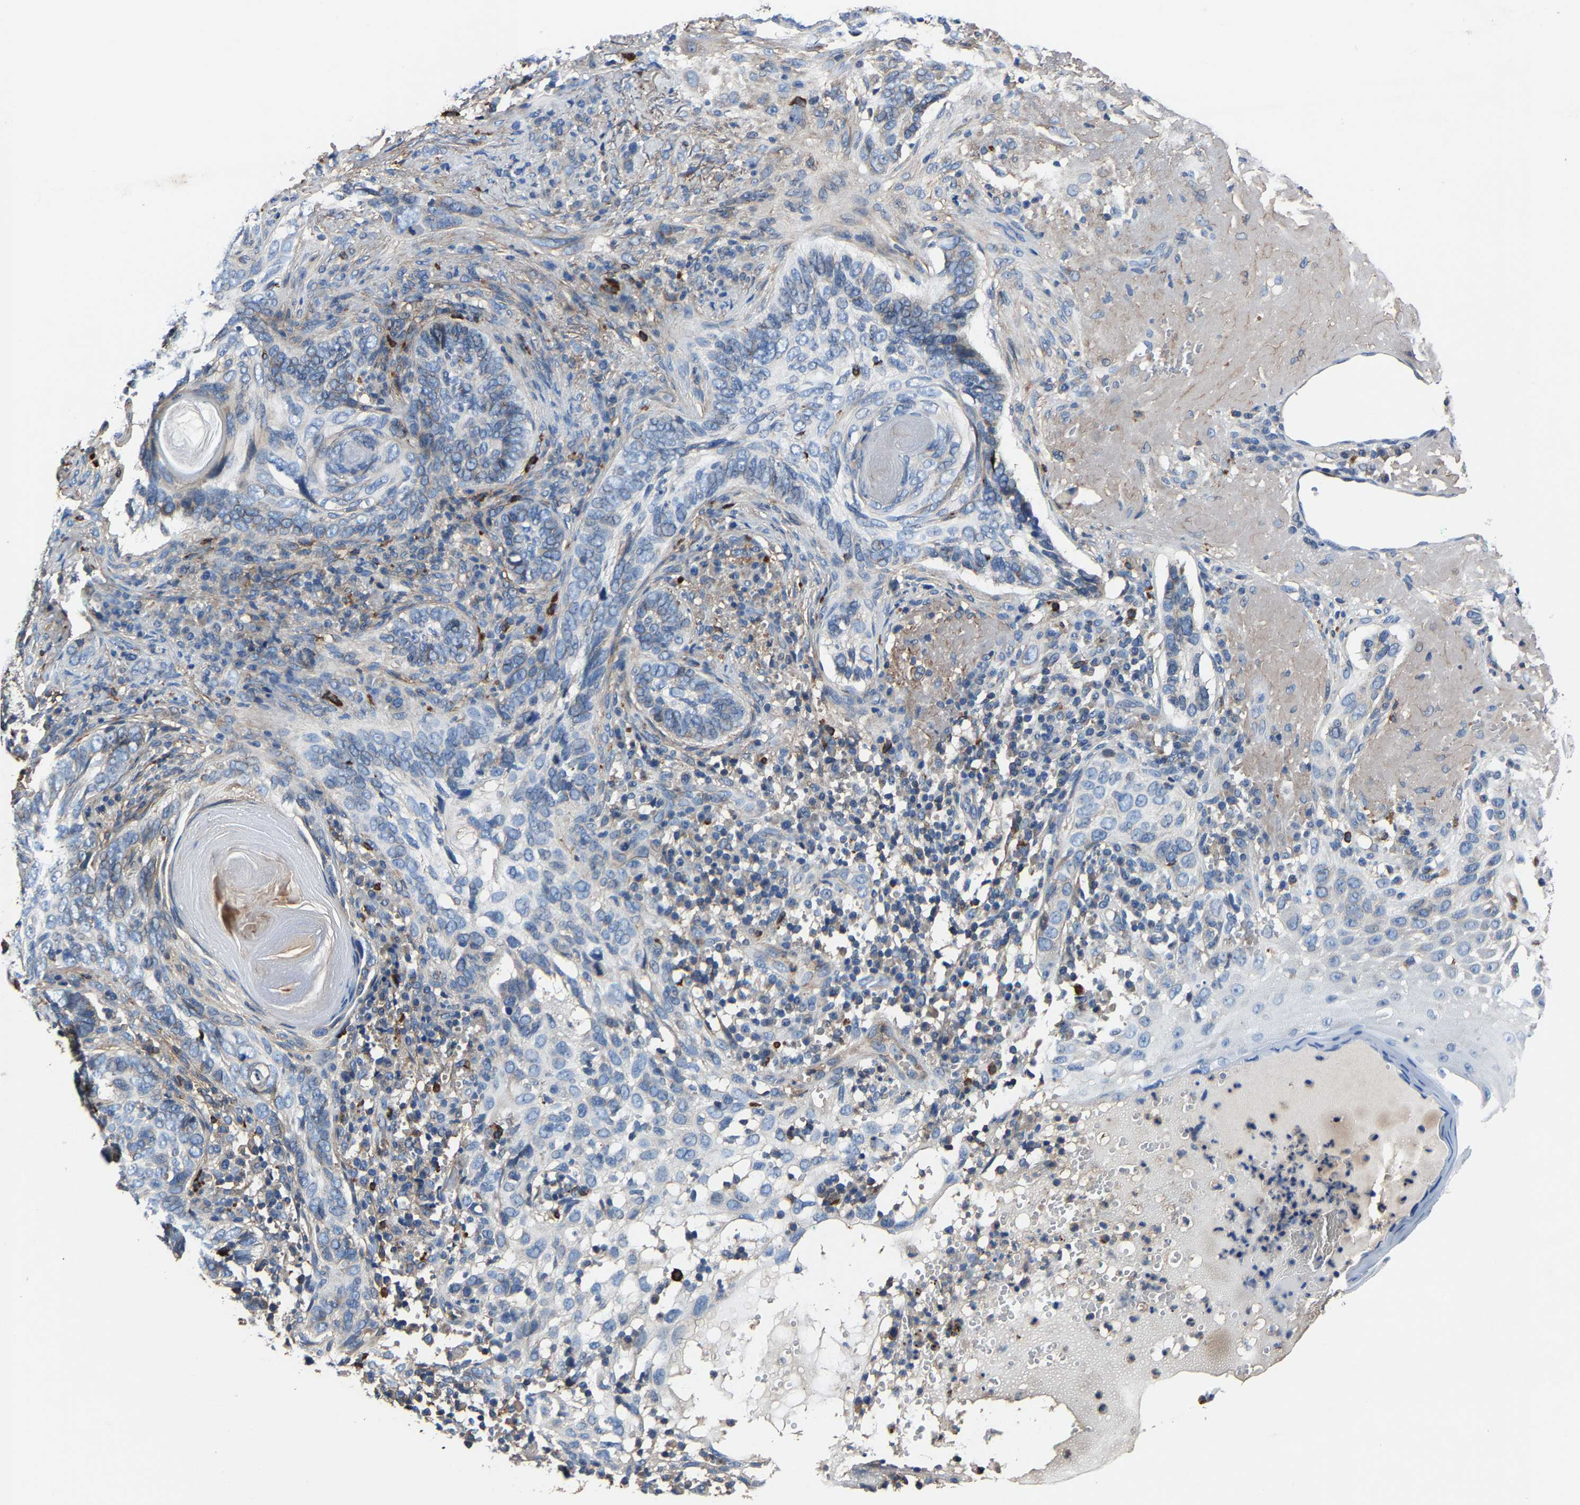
{"staining": {"intensity": "negative", "quantity": "none", "location": "none"}, "tissue": "skin cancer", "cell_type": "Tumor cells", "image_type": "cancer", "snomed": [{"axis": "morphology", "description": "Basal cell carcinoma"}, {"axis": "topography", "description": "Skin"}], "caption": "DAB (3,3'-diaminobenzidine) immunohistochemical staining of skin basal cell carcinoma demonstrates no significant positivity in tumor cells.", "gene": "KIAA1958", "patient": {"sex": "female", "age": 89}}